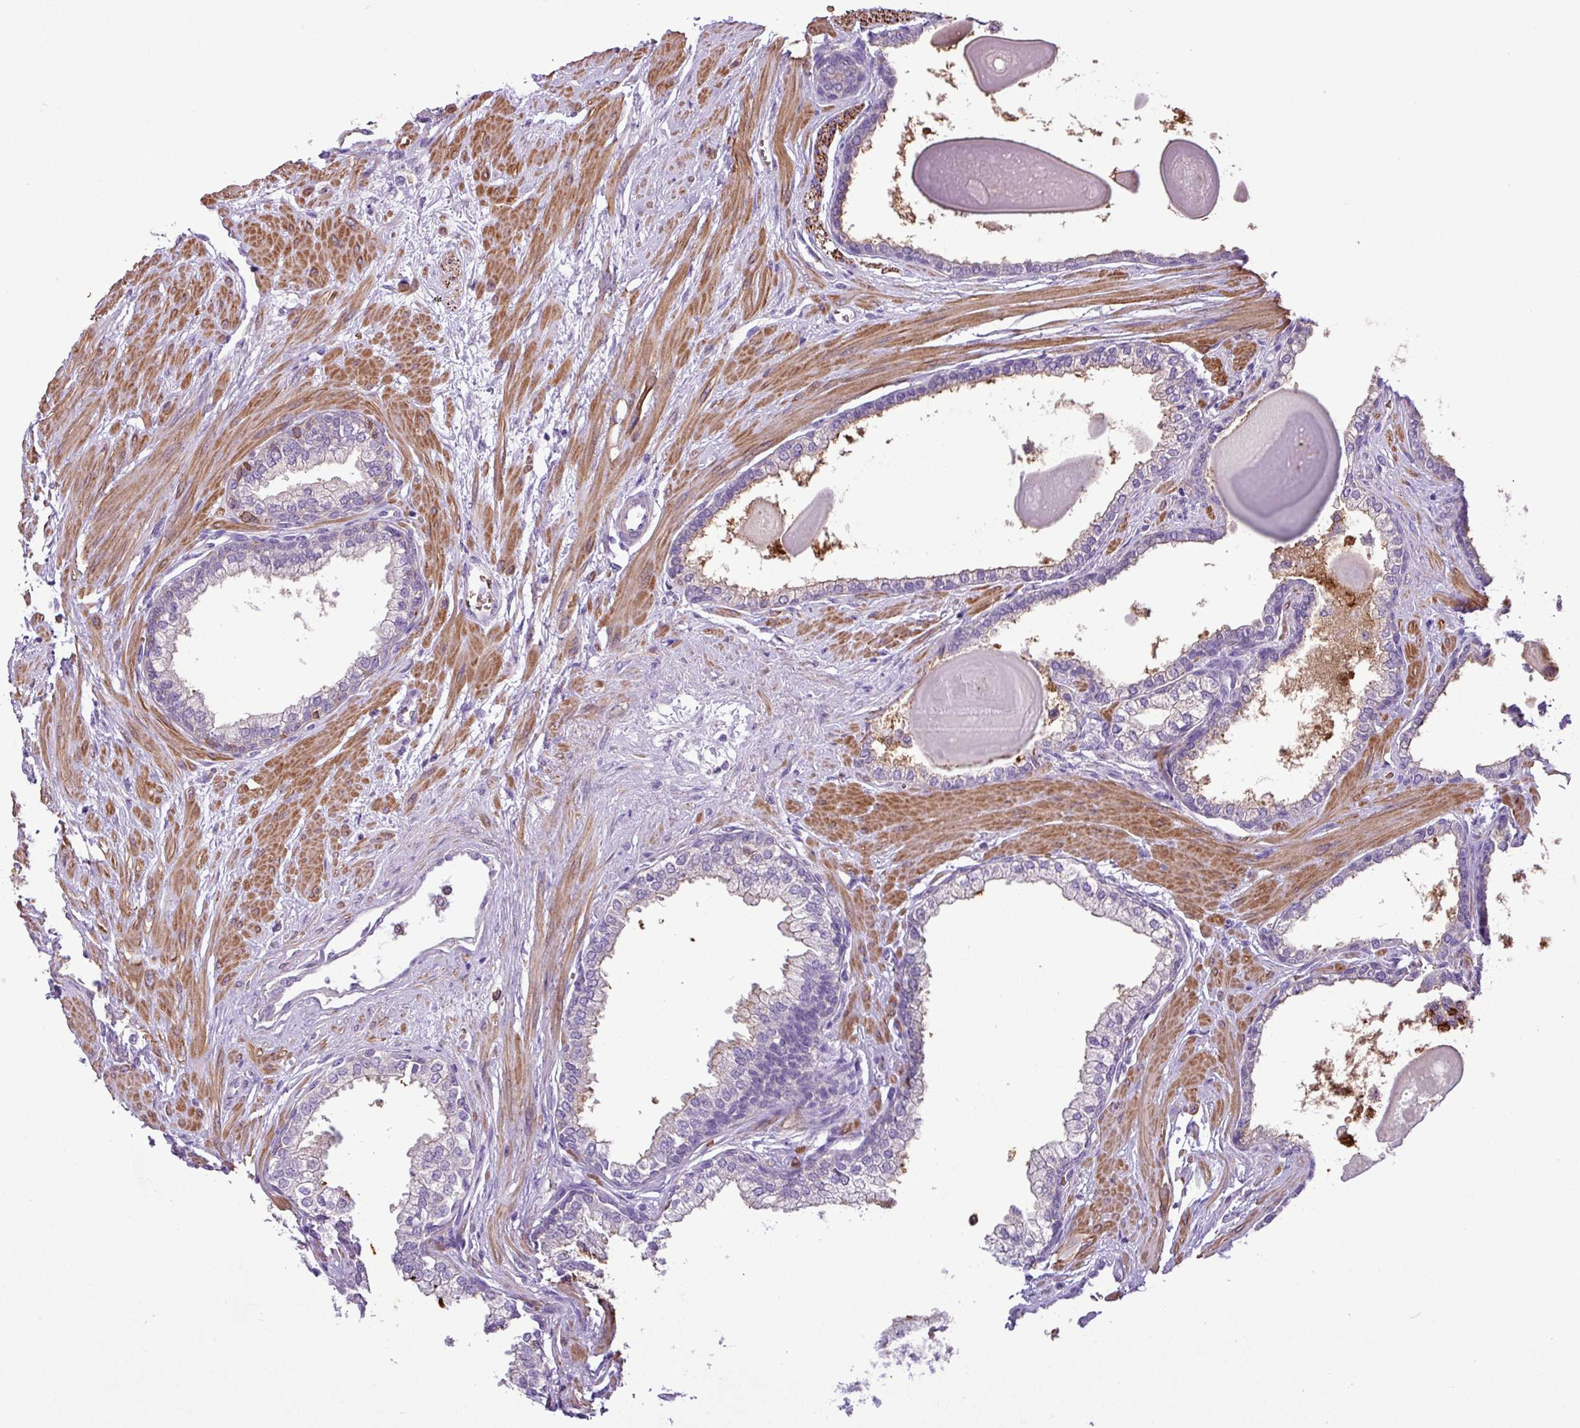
{"staining": {"intensity": "negative", "quantity": "none", "location": "none"}, "tissue": "prostate", "cell_type": "Glandular cells", "image_type": "normal", "snomed": [{"axis": "morphology", "description": "Normal tissue, NOS"}, {"axis": "topography", "description": "Prostate"}], "caption": "Micrograph shows no protein positivity in glandular cells of unremarkable prostate.", "gene": "MGAT4B", "patient": {"sex": "male", "age": 57}}